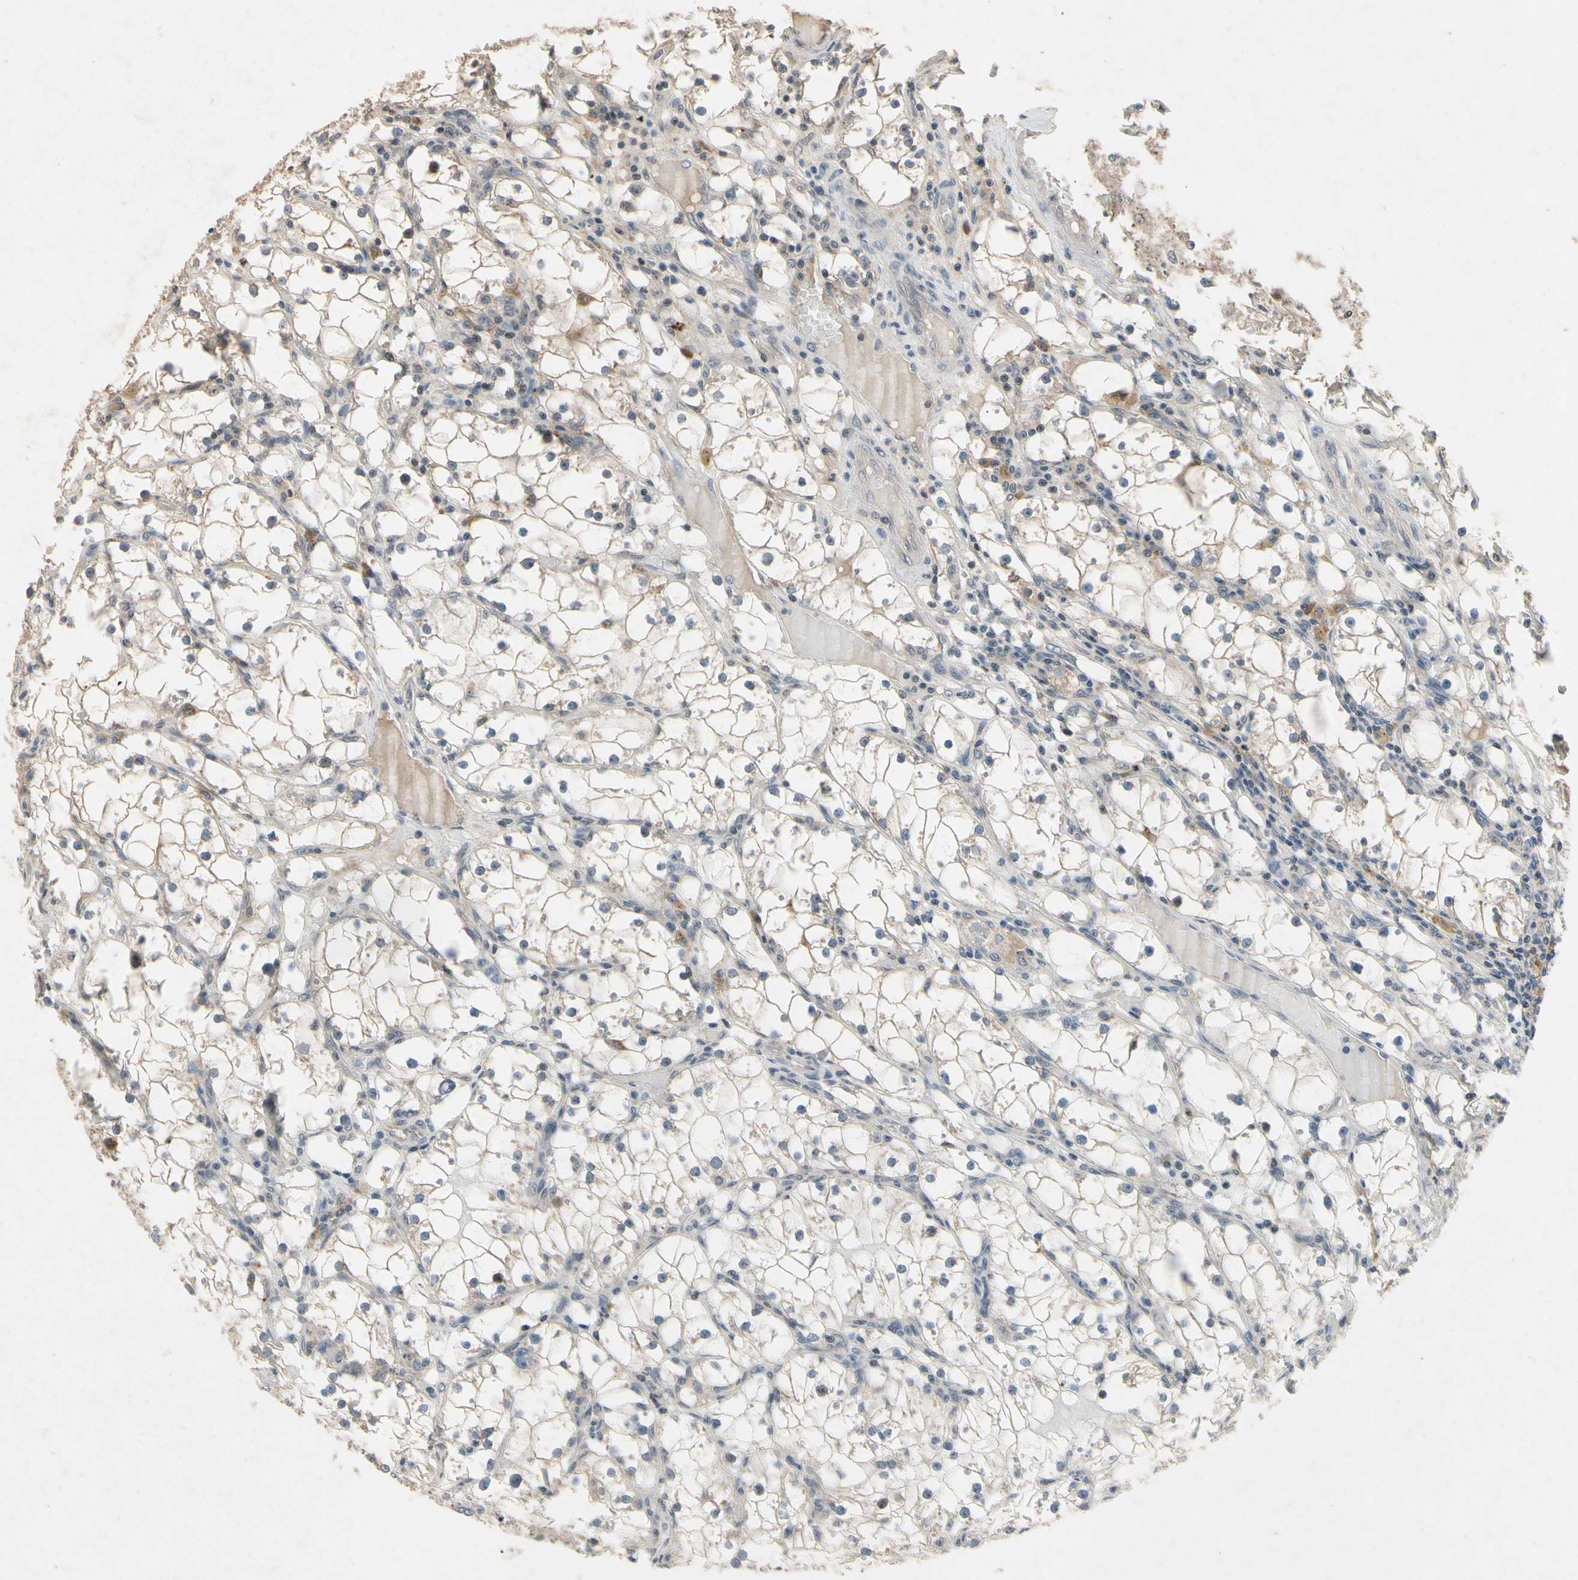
{"staining": {"intensity": "weak", "quantity": "25%-75%", "location": "cytoplasmic/membranous"}, "tissue": "renal cancer", "cell_type": "Tumor cells", "image_type": "cancer", "snomed": [{"axis": "morphology", "description": "Adenocarcinoma, NOS"}, {"axis": "topography", "description": "Kidney"}], "caption": "Immunohistochemistry (IHC) image of renal cancer (adenocarcinoma) stained for a protein (brown), which reveals low levels of weak cytoplasmic/membranous expression in about 25%-75% of tumor cells.", "gene": "DPY19L3", "patient": {"sex": "male", "age": 56}}